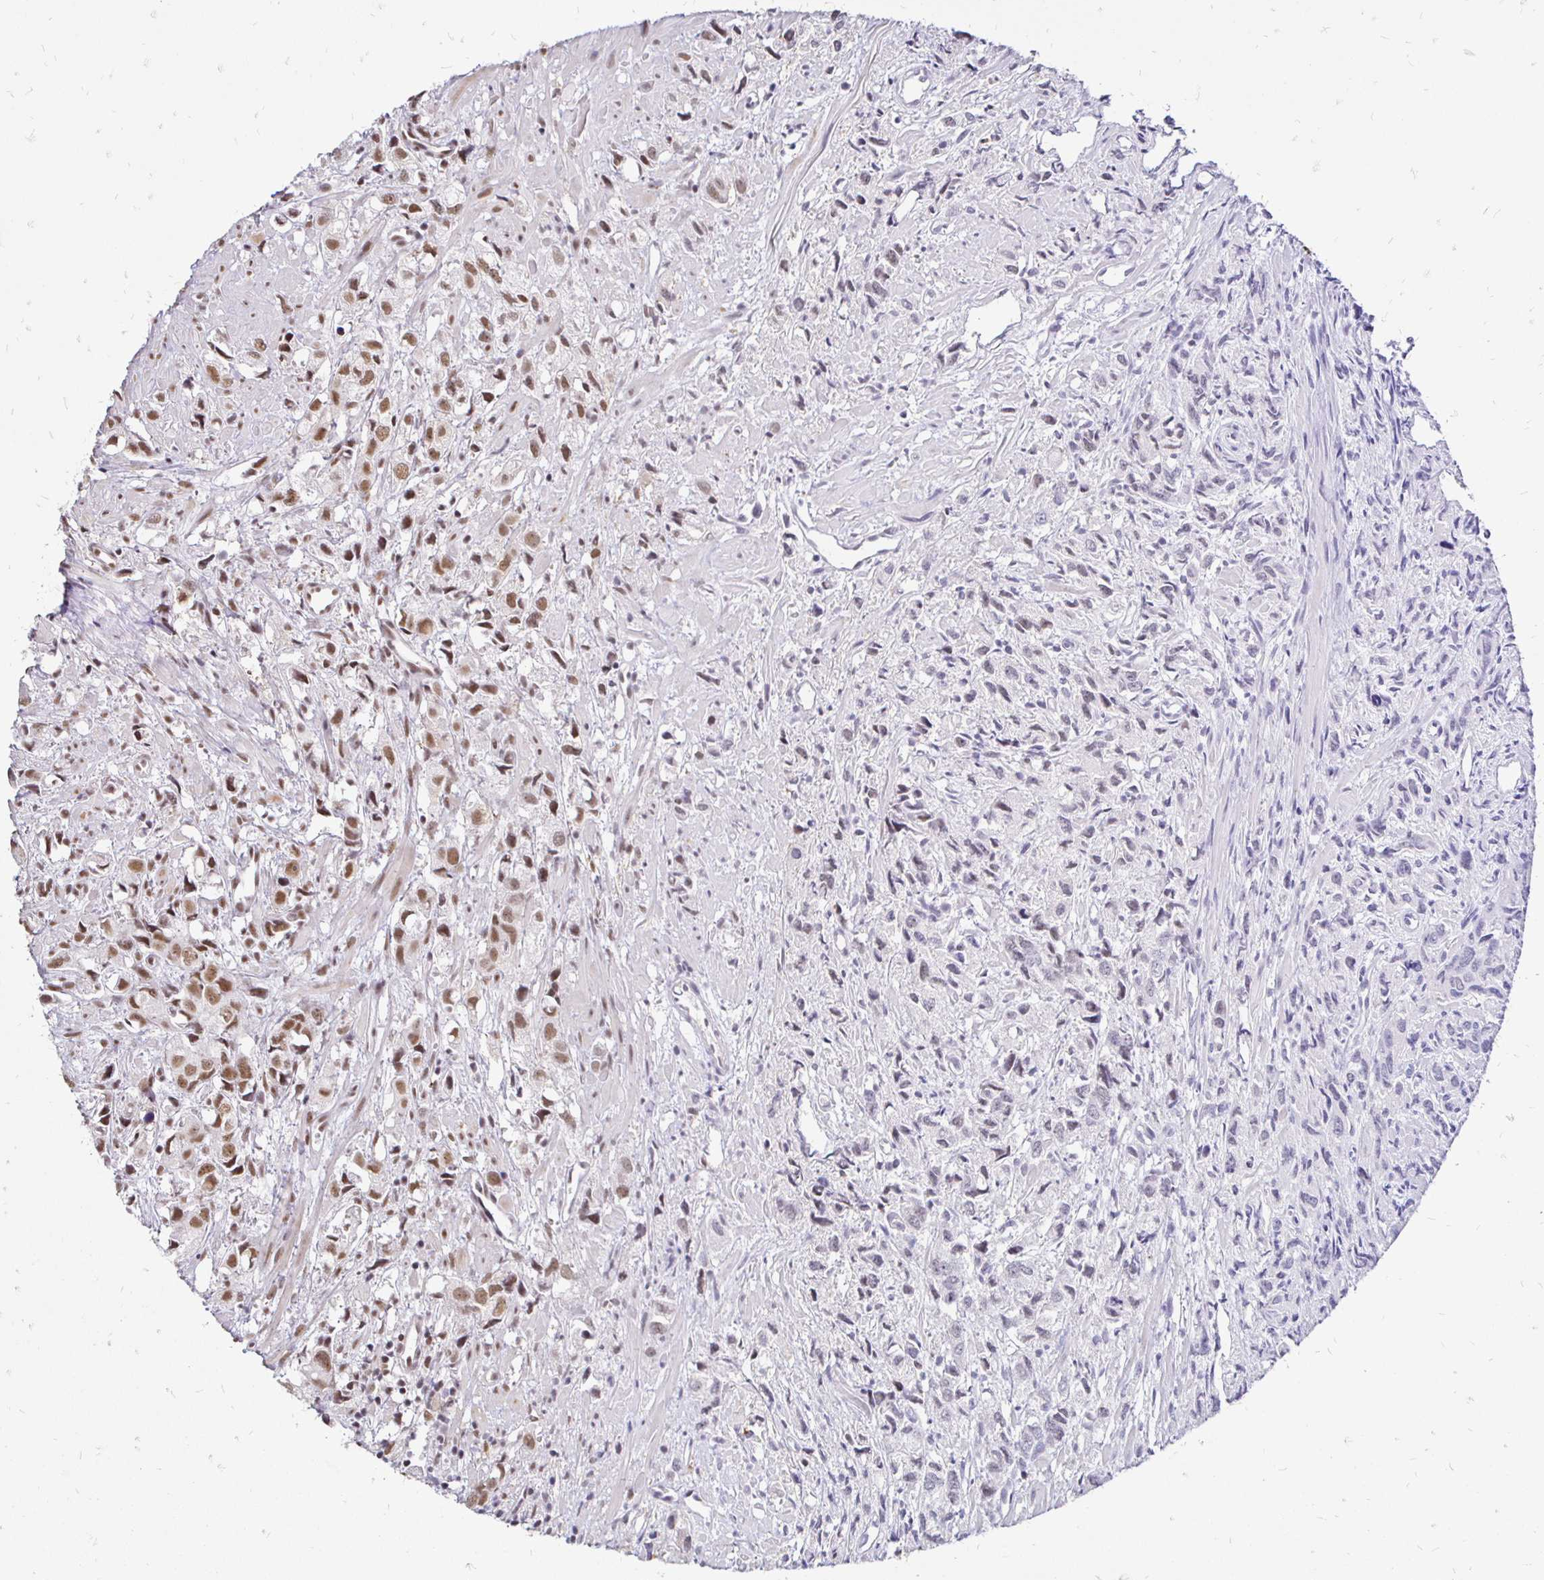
{"staining": {"intensity": "moderate", "quantity": "25%-75%", "location": "nuclear"}, "tissue": "prostate cancer", "cell_type": "Tumor cells", "image_type": "cancer", "snomed": [{"axis": "morphology", "description": "Adenocarcinoma, High grade"}, {"axis": "topography", "description": "Prostate"}], "caption": "Immunohistochemical staining of human prostate high-grade adenocarcinoma exhibits medium levels of moderate nuclear protein positivity in about 25%-75% of tumor cells. The protein is stained brown, and the nuclei are stained in blue (DAB IHC with brightfield microscopy, high magnification).", "gene": "SIN3A", "patient": {"sex": "male", "age": 58}}